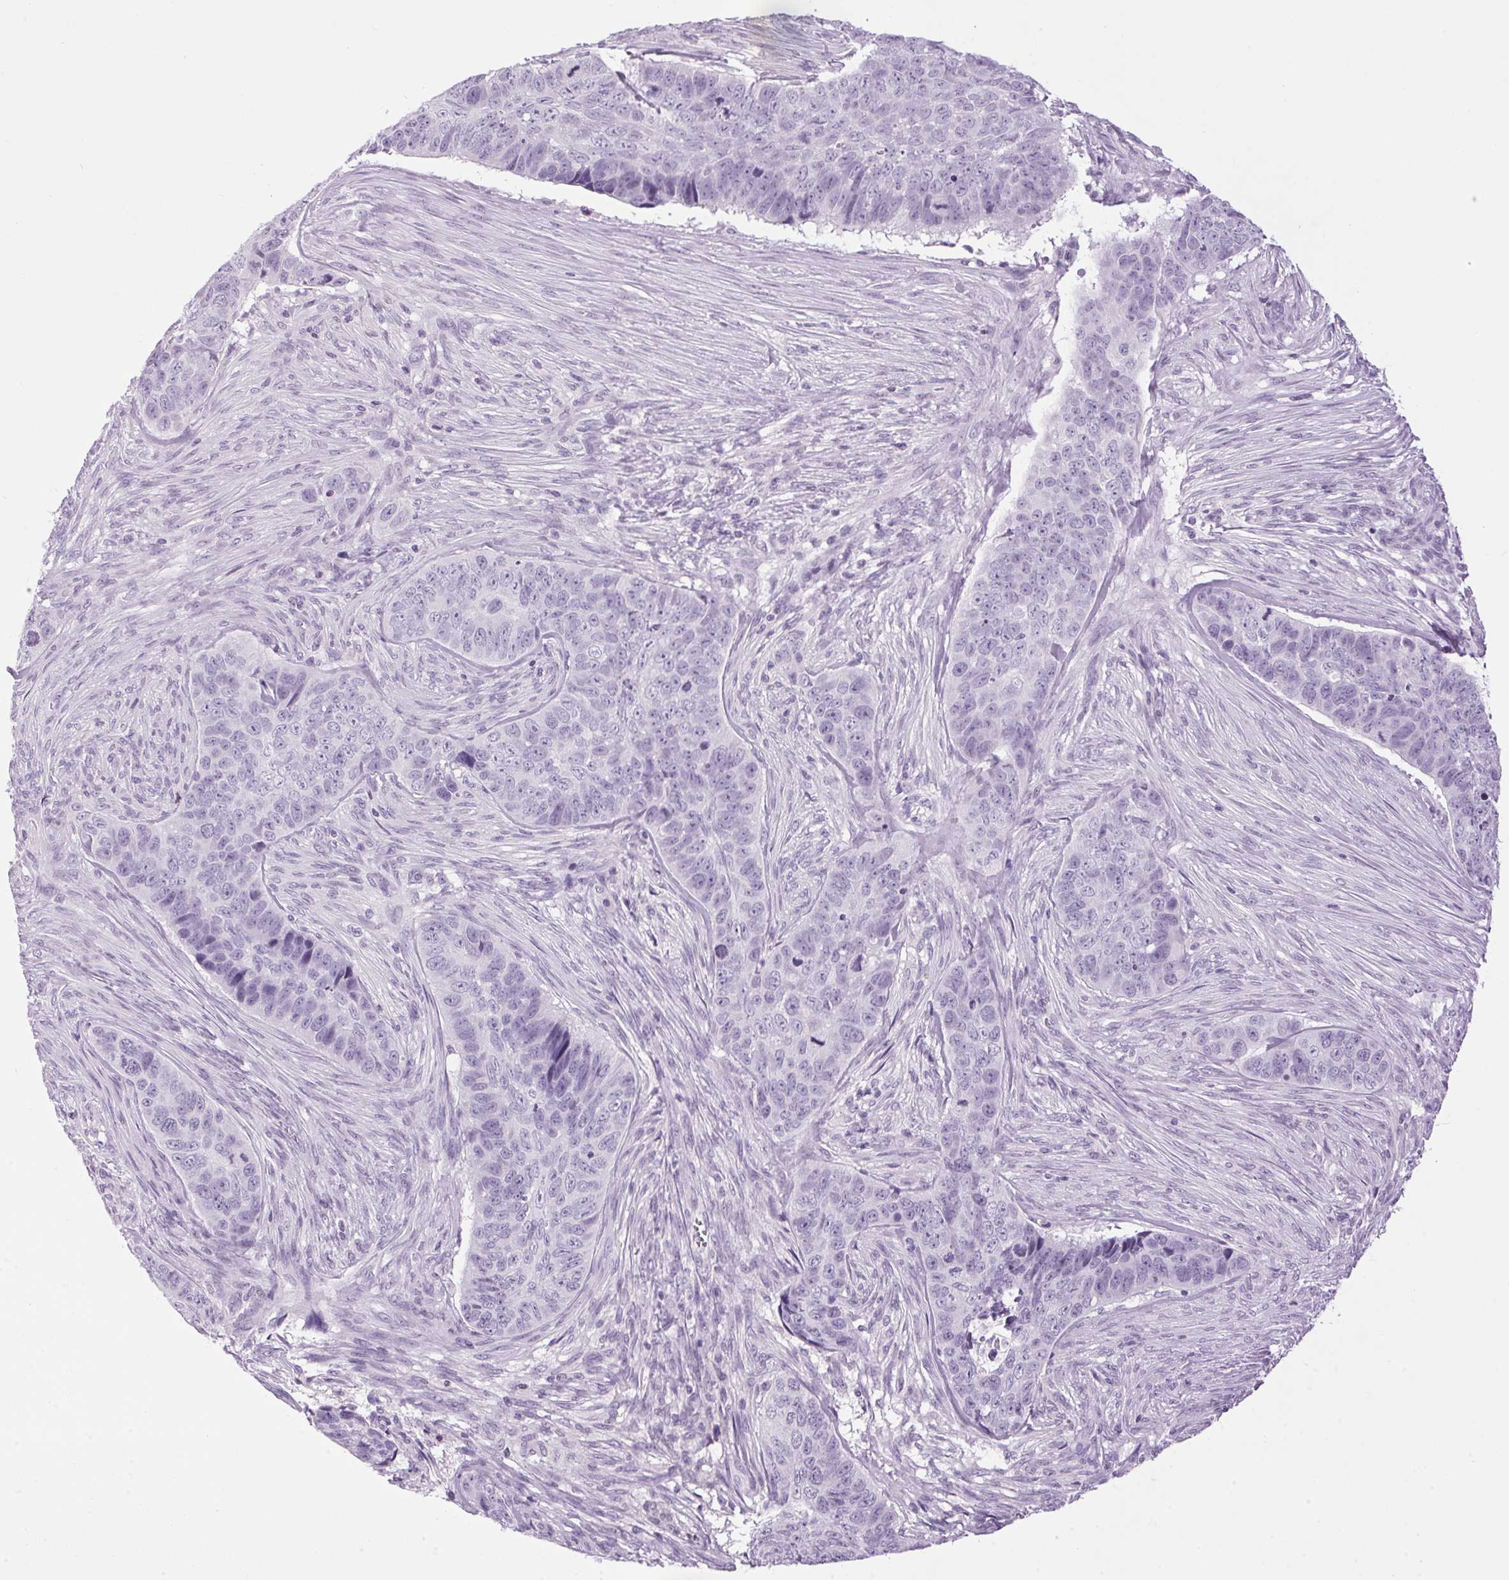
{"staining": {"intensity": "negative", "quantity": "none", "location": "none"}, "tissue": "skin cancer", "cell_type": "Tumor cells", "image_type": "cancer", "snomed": [{"axis": "morphology", "description": "Basal cell carcinoma"}, {"axis": "topography", "description": "Skin"}], "caption": "Image shows no protein staining in tumor cells of skin cancer tissue.", "gene": "TMEM88B", "patient": {"sex": "female", "age": 82}}